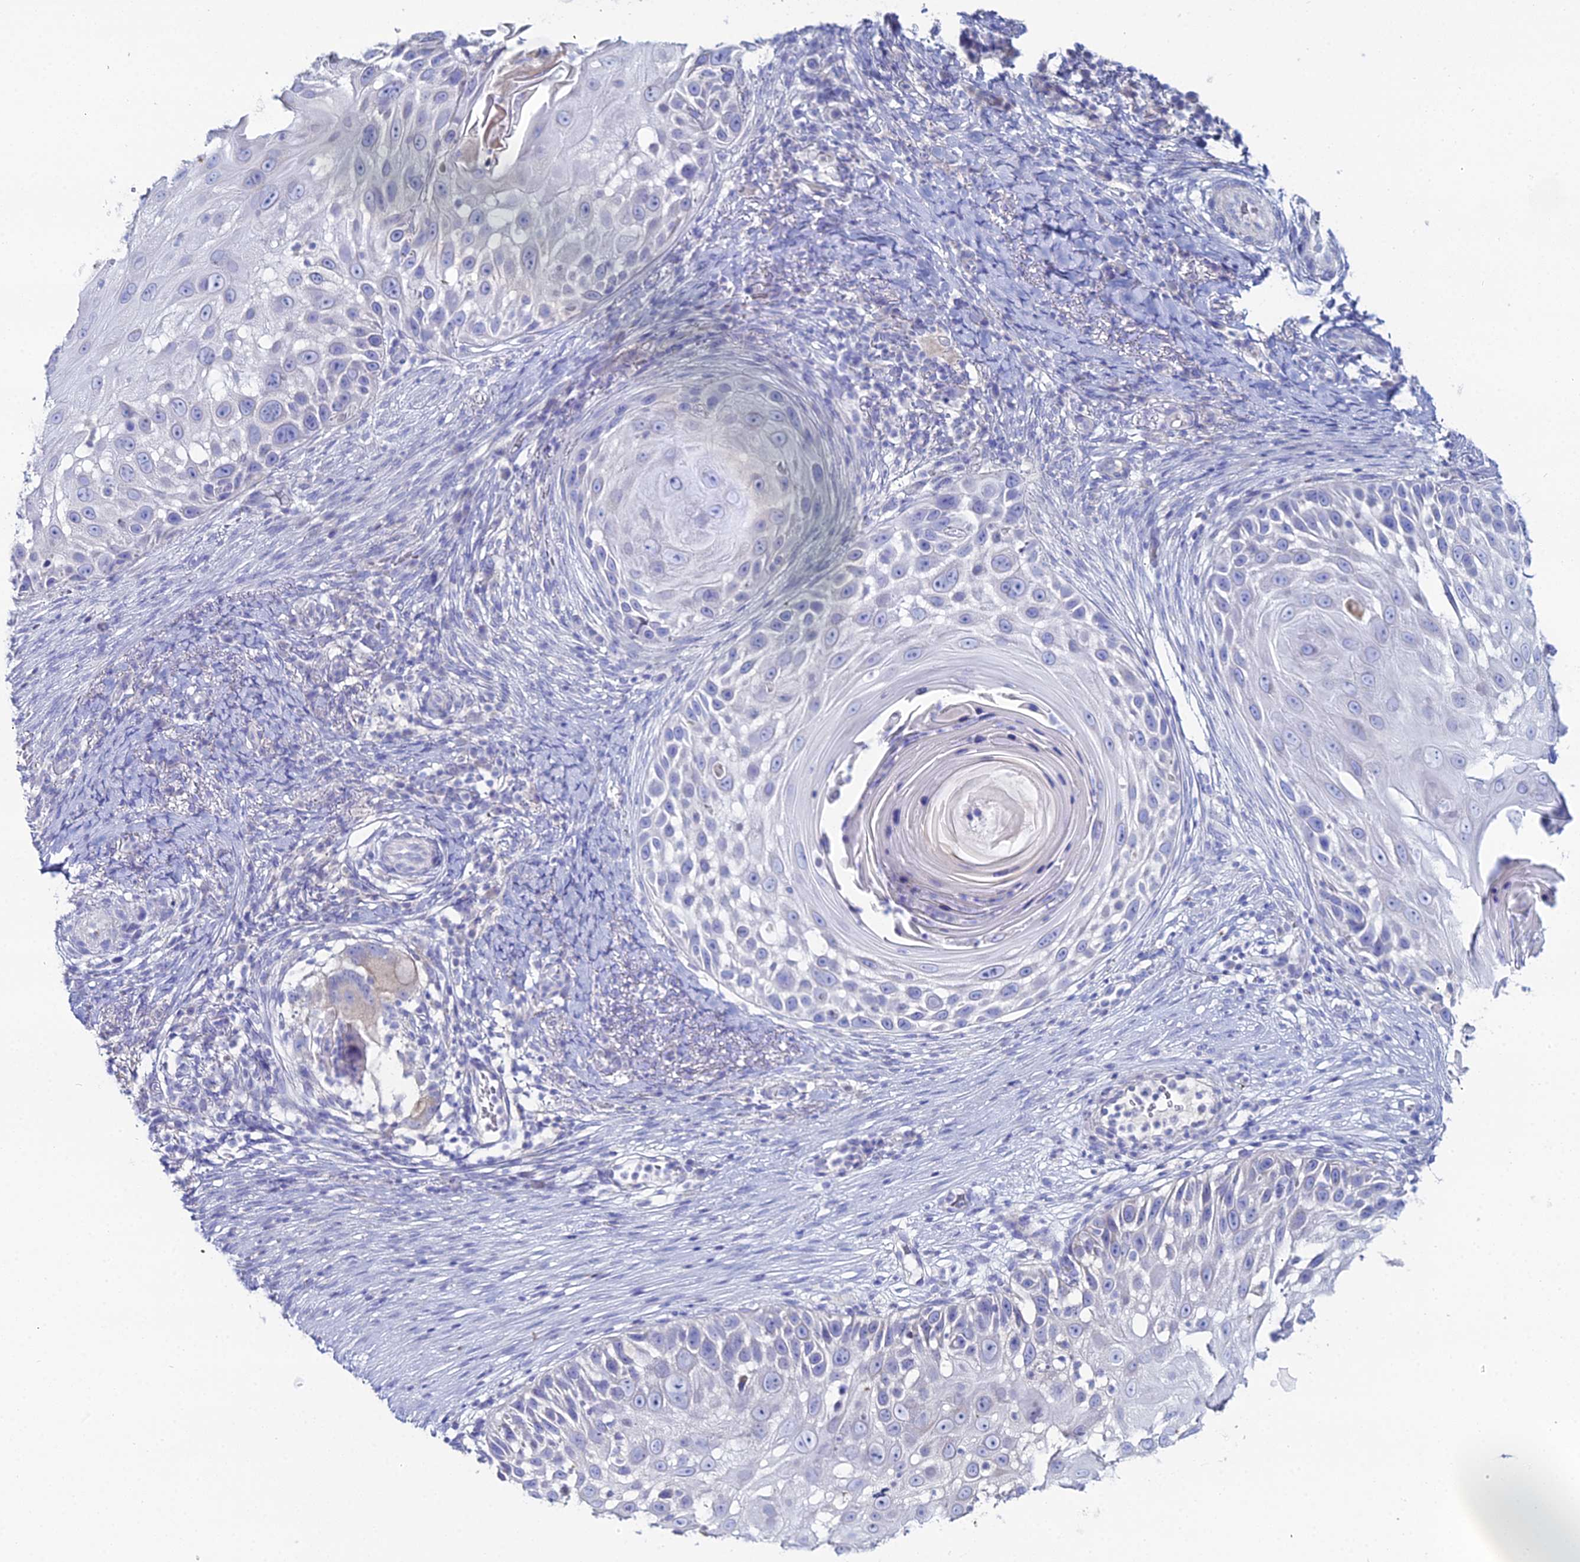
{"staining": {"intensity": "negative", "quantity": "none", "location": "none"}, "tissue": "skin cancer", "cell_type": "Tumor cells", "image_type": "cancer", "snomed": [{"axis": "morphology", "description": "Squamous cell carcinoma, NOS"}, {"axis": "topography", "description": "Skin"}], "caption": "IHC histopathology image of human skin cancer stained for a protein (brown), which exhibits no positivity in tumor cells.", "gene": "DHX34", "patient": {"sex": "female", "age": 44}}